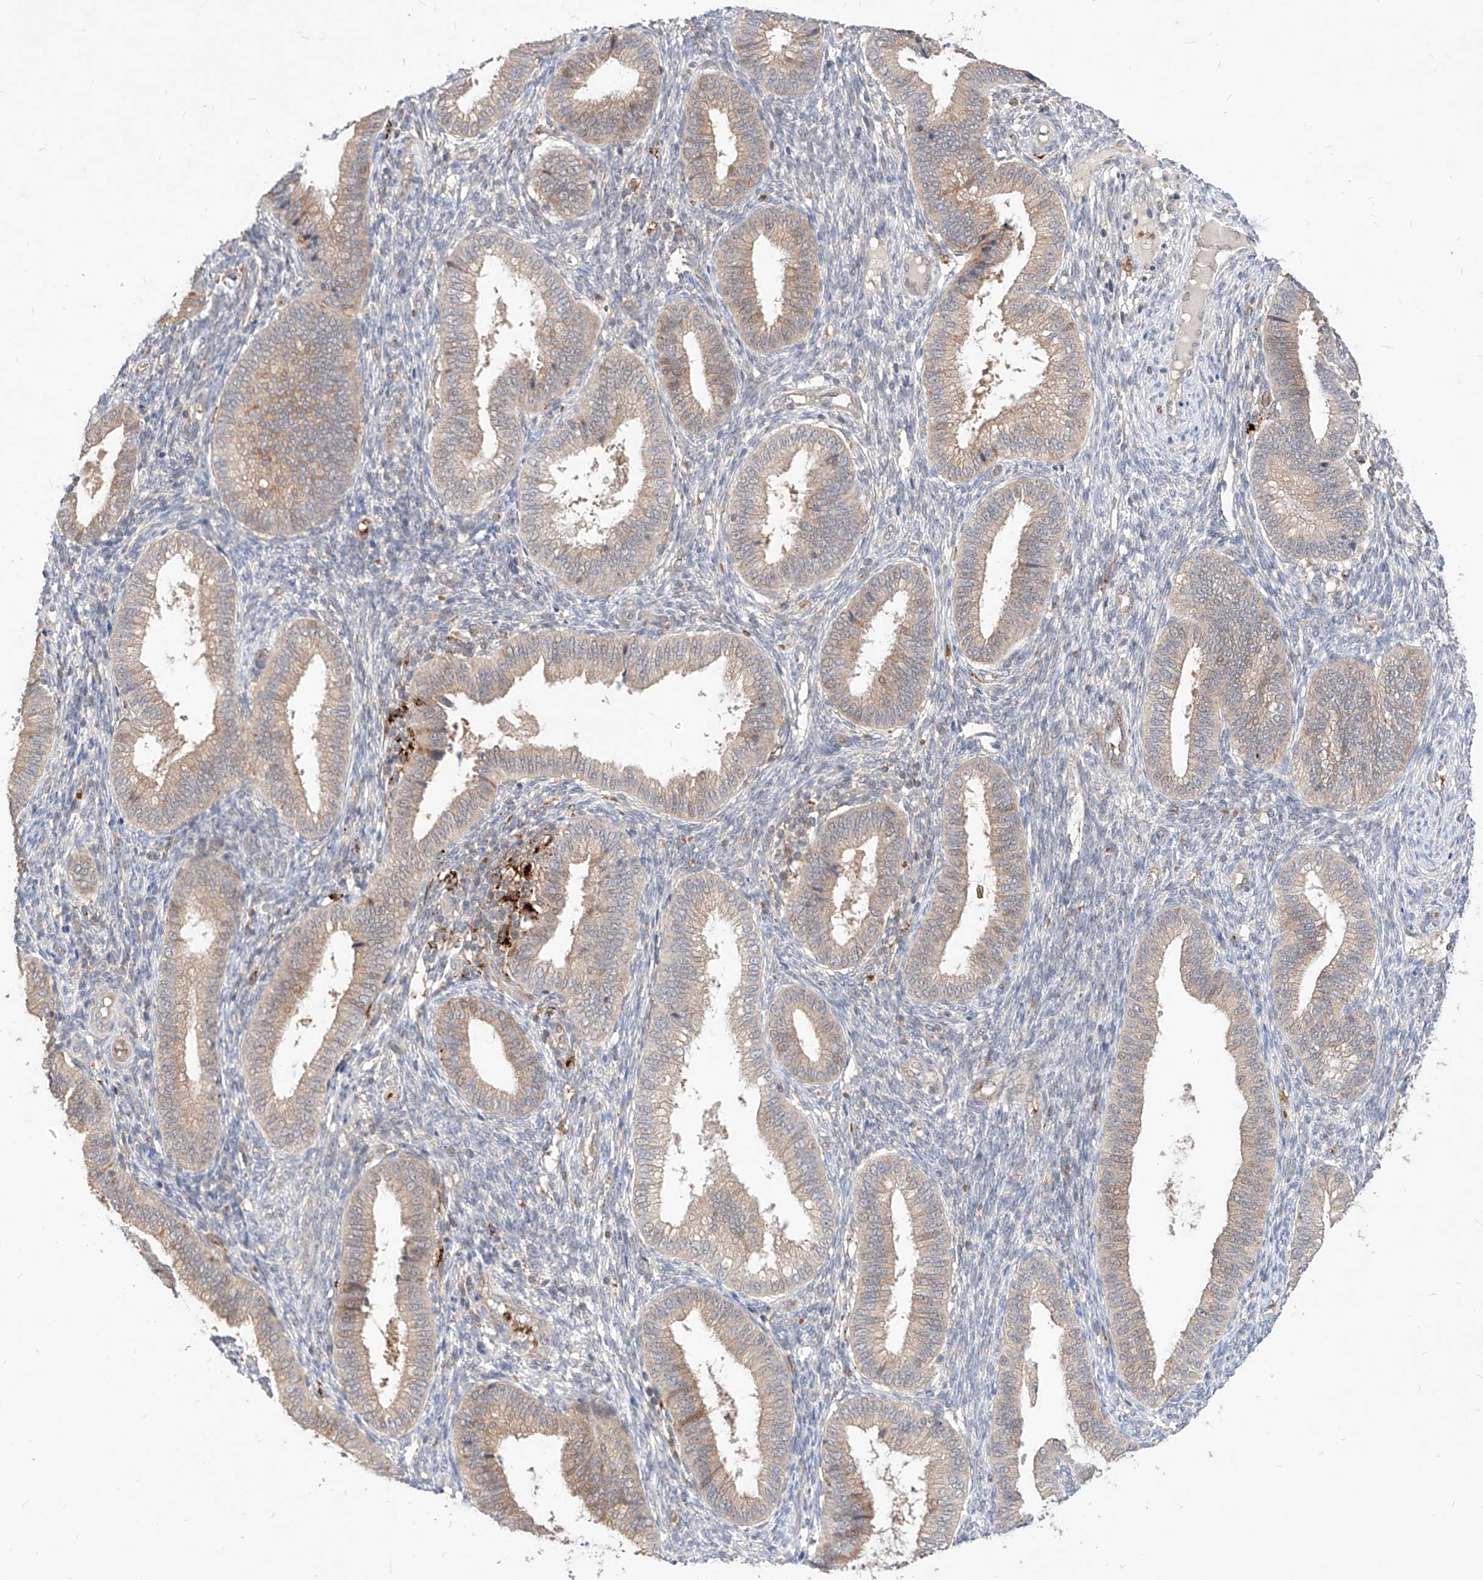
{"staining": {"intensity": "negative", "quantity": "none", "location": "none"}, "tissue": "endometrium", "cell_type": "Cells in endometrial stroma", "image_type": "normal", "snomed": [{"axis": "morphology", "description": "Normal tissue, NOS"}, {"axis": "topography", "description": "Endometrium"}], "caption": "Immunohistochemistry (IHC) histopathology image of benign endometrium stained for a protein (brown), which reveals no staining in cells in endometrial stroma.", "gene": "TSNAX", "patient": {"sex": "female", "age": 39}}